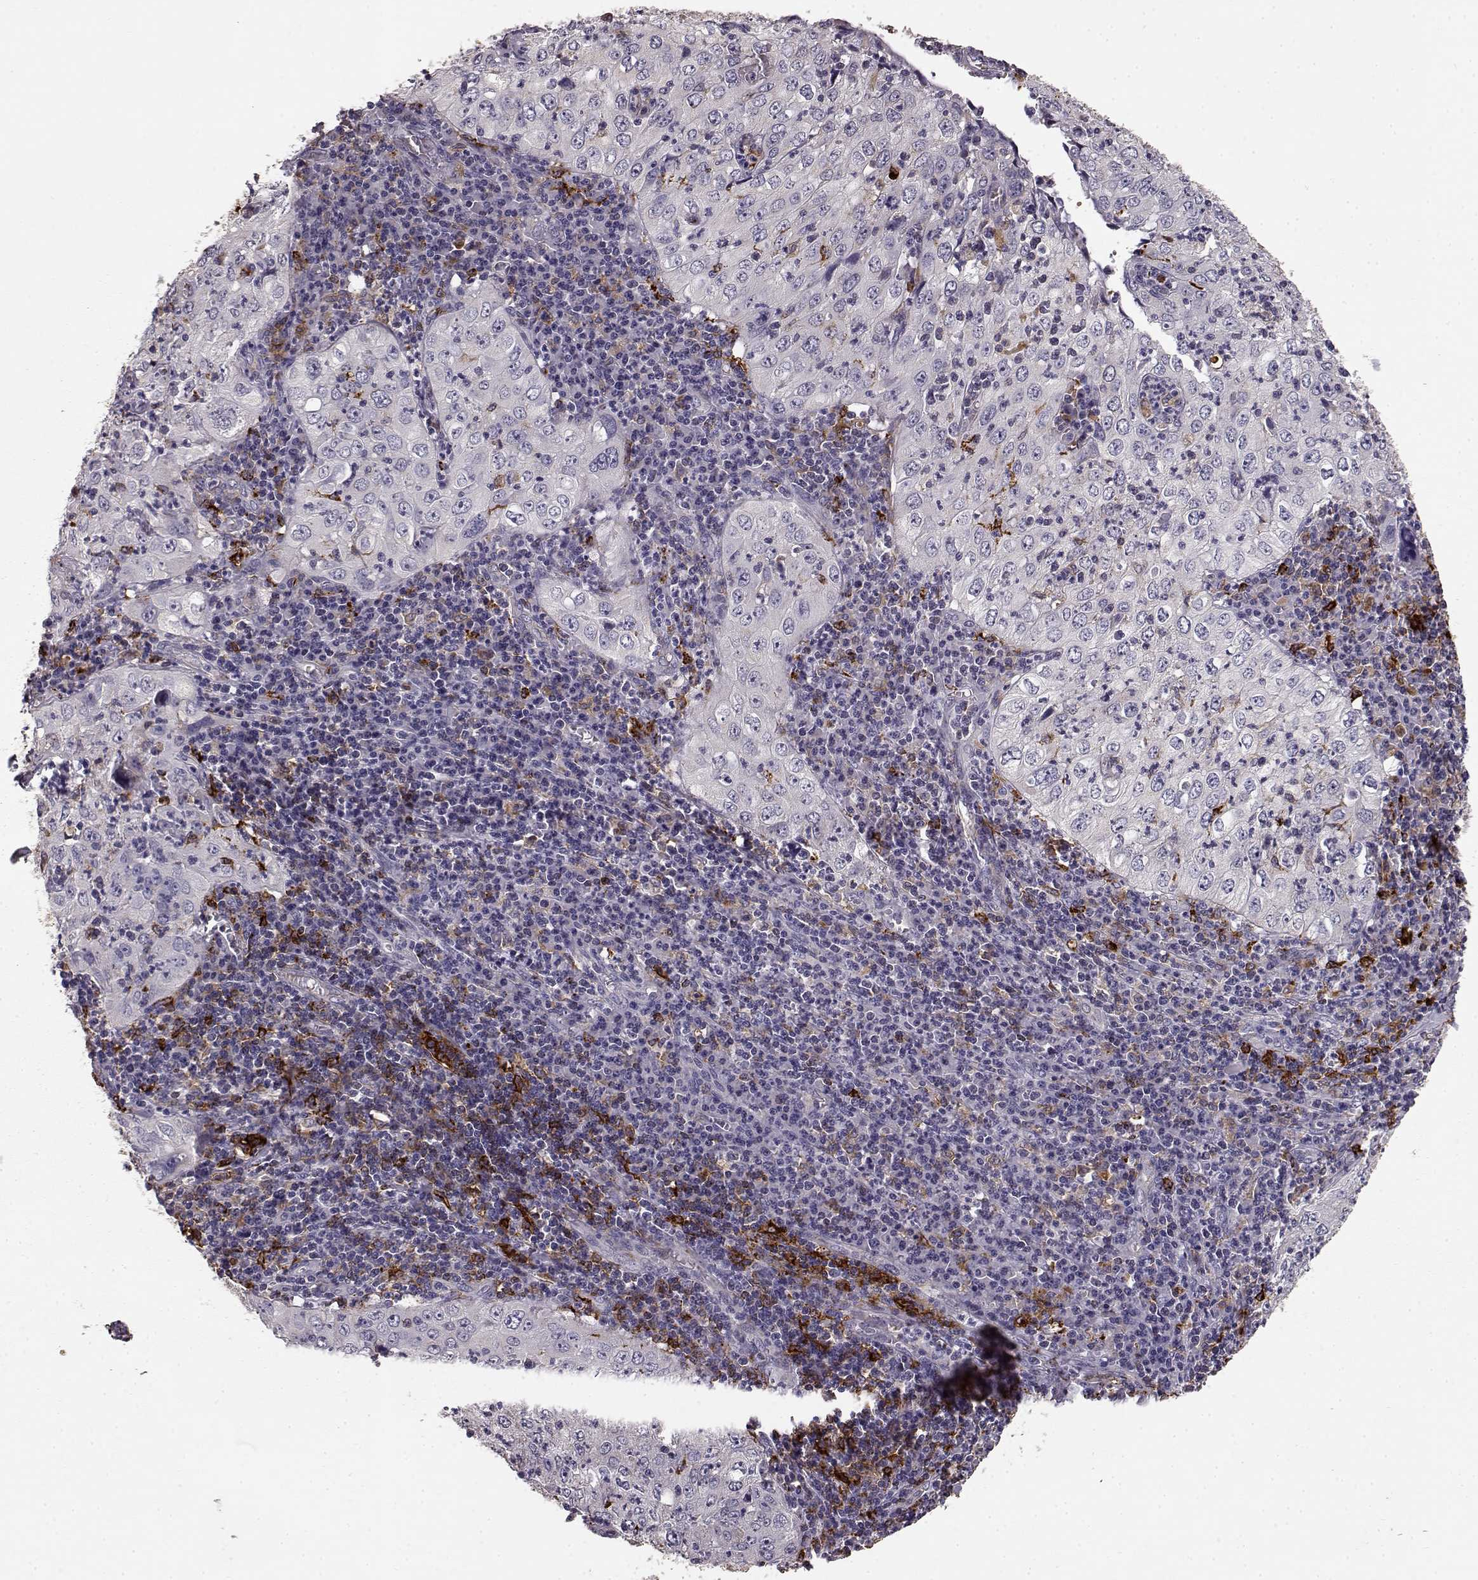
{"staining": {"intensity": "negative", "quantity": "none", "location": "none"}, "tissue": "cervical cancer", "cell_type": "Tumor cells", "image_type": "cancer", "snomed": [{"axis": "morphology", "description": "Squamous cell carcinoma, NOS"}, {"axis": "topography", "description": "Cervix"}], "caption": "This is a micrograph of immunohistochemistry staining of cervical squamous cell carcinoma, which shows no positivity in tumor cells. The staining is performed using DAB brown chromogen with nuclei counter-stained in using hematoxylin.", "gene": "CCNF", "patient": {"sex": "female", "age": 24}}